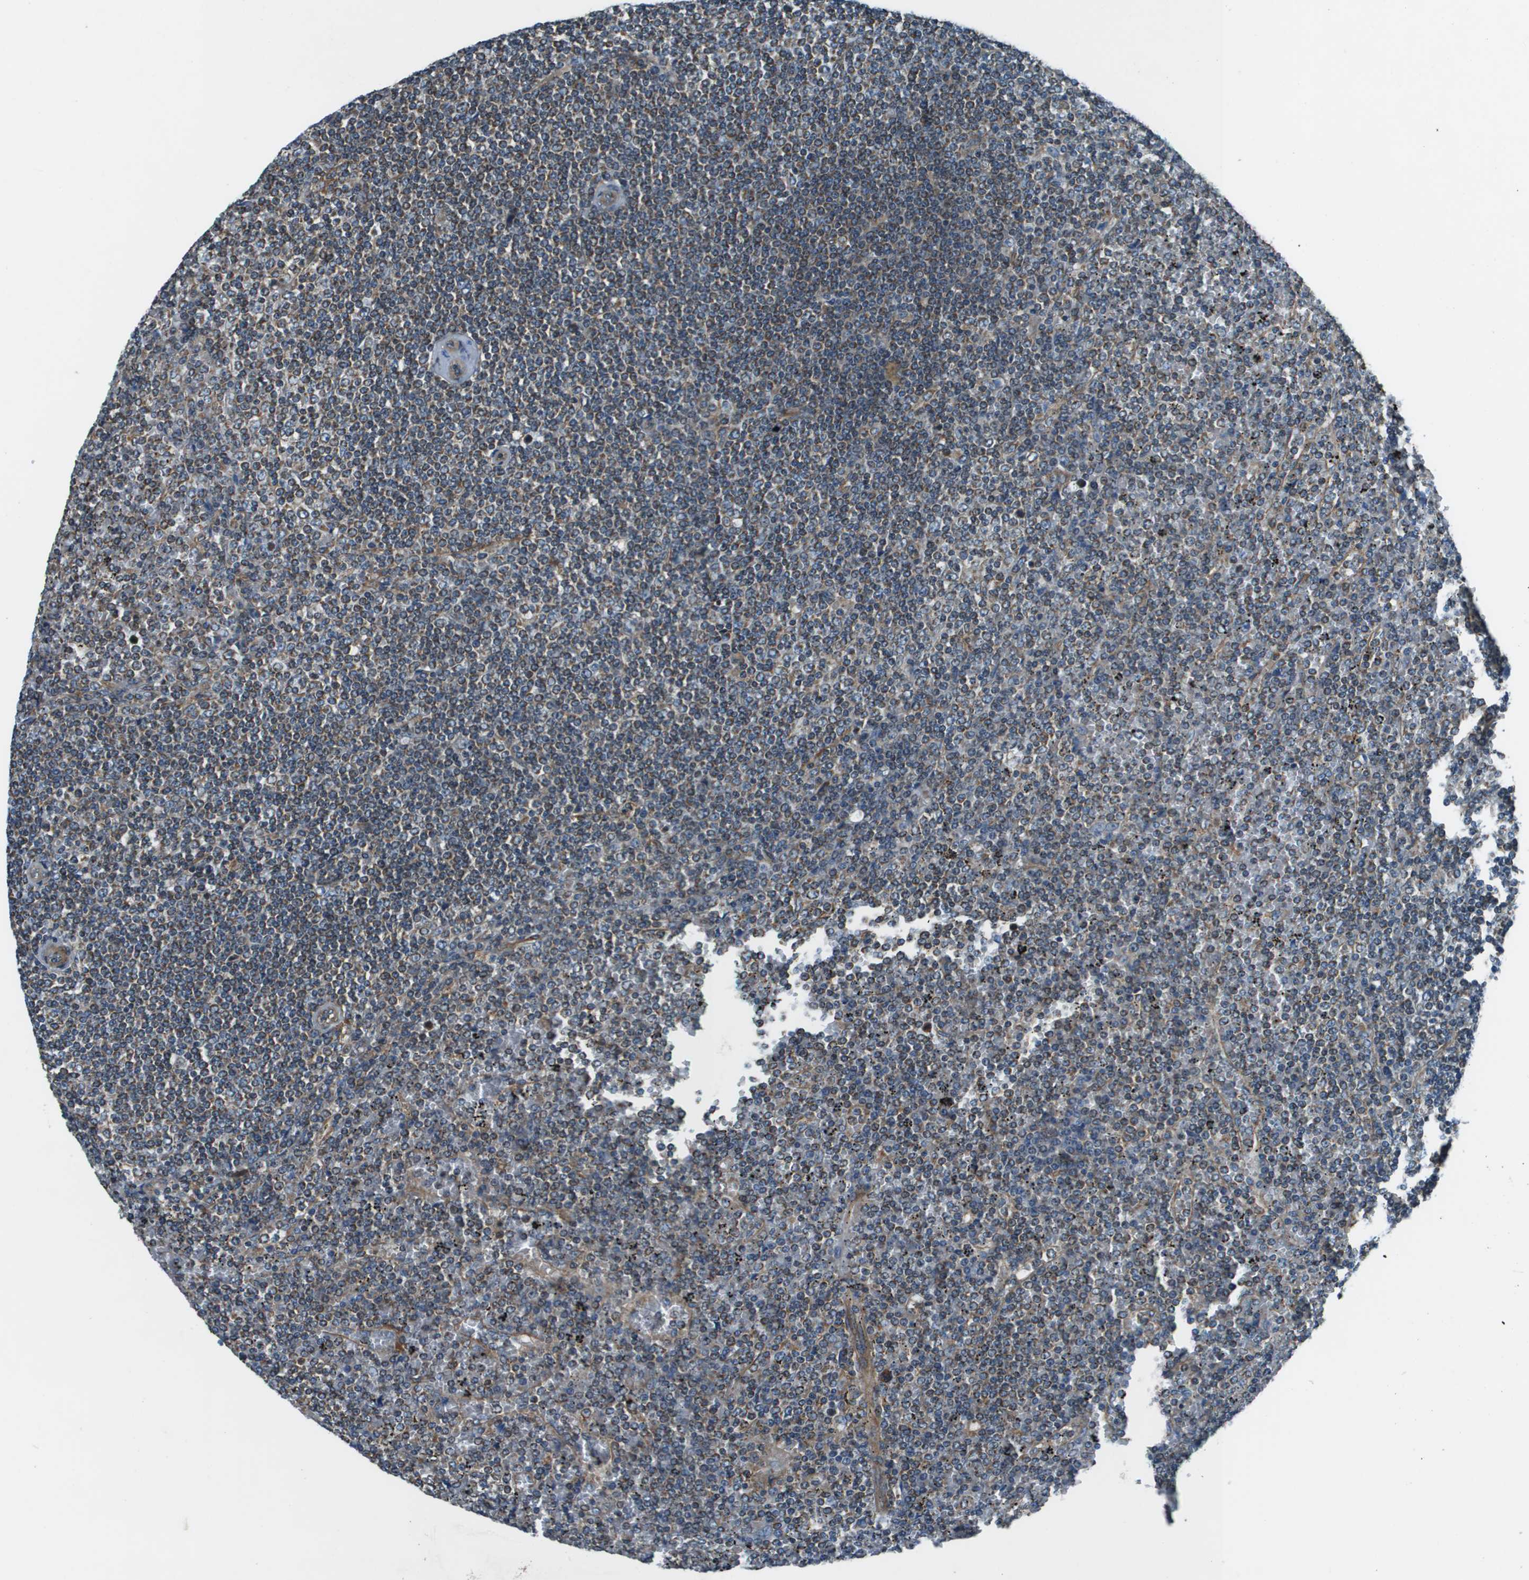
{"staining": {"intensity": "weak", "quantity": "<25%", "location": "cytoplasmic/membranous"}, "tissue": "lymphoma", "cell_type": "Tumor cells", "image_type": "cancer", "snomed": [{"axis": "morphology", "description": "Malignant lymphoma, non-Hodgkin's type, Low grade"}, {"axis": "topography", "description": "Spleen"}], "caption": "An immunohistochemistry micrograph of low-grade malignant lymphoma, non-Hodgkin's type is shown. There is no staining in tumor cells of low-grade malignant lymphoma, non-Hodgkin's type.", "gene": "TMEM51", "patient": {"sex": "female", "age": 19}}